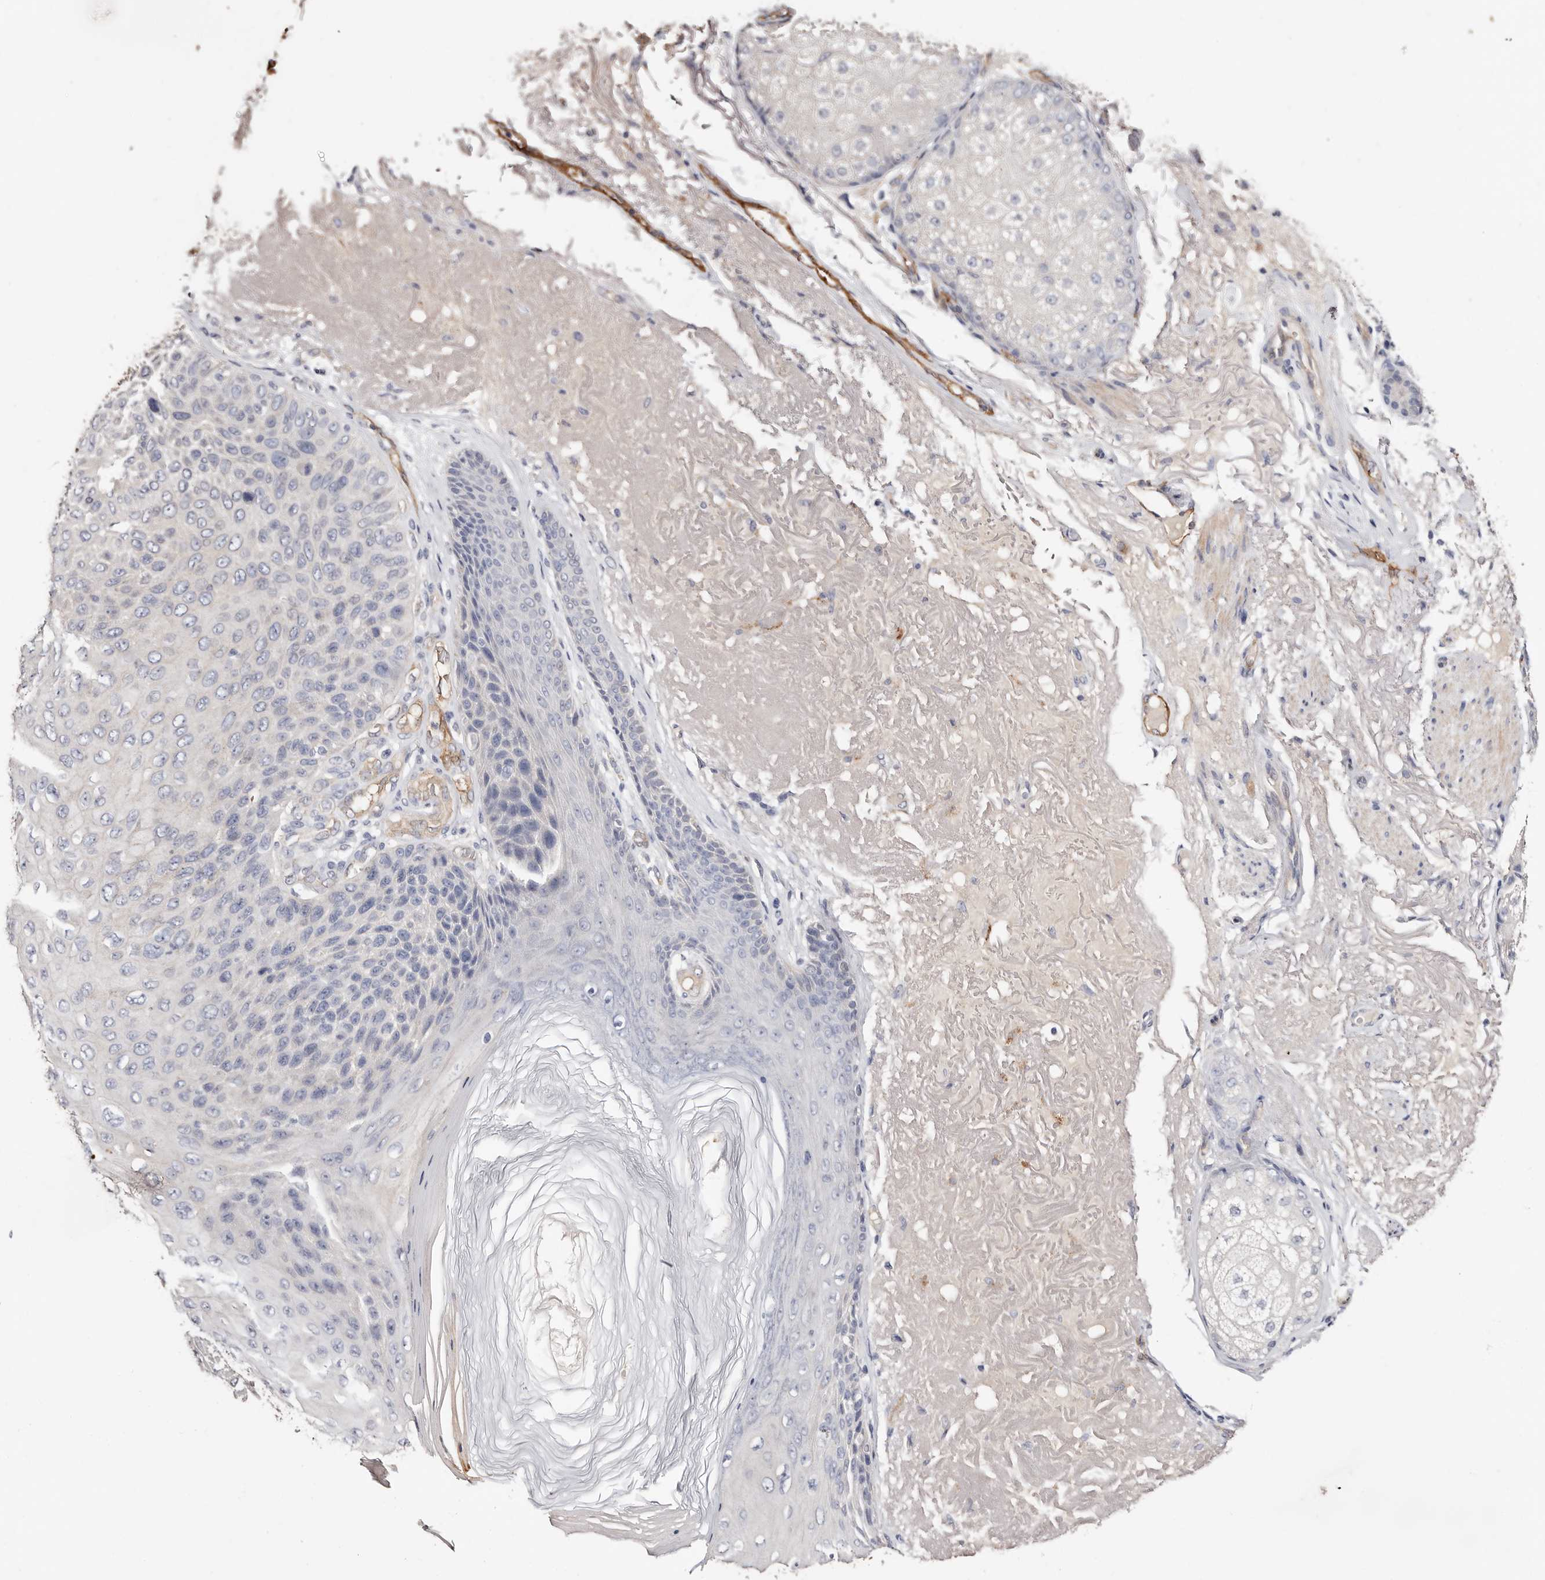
{"staining": {"intensity": "negative", "quantity": "none", "location": "none"}, "tissue": "skin cancer", "cell_type": "Tumor cells", "image_type": "cancer", "snomed": [{"axis": "morphology", "description": "Squamous cell carcinoma, NOS"}, {"axis": "topography", "description": "Skin"}], "caption": "An IHC photomicrograph of skin cancer (squamous cell carcinoma) is shown. There is no staining in tumor cells of skin cancer (squamous cell carcinoma).", "gene": "TGM2", "patient": {"sex": "female", "age": 88}}